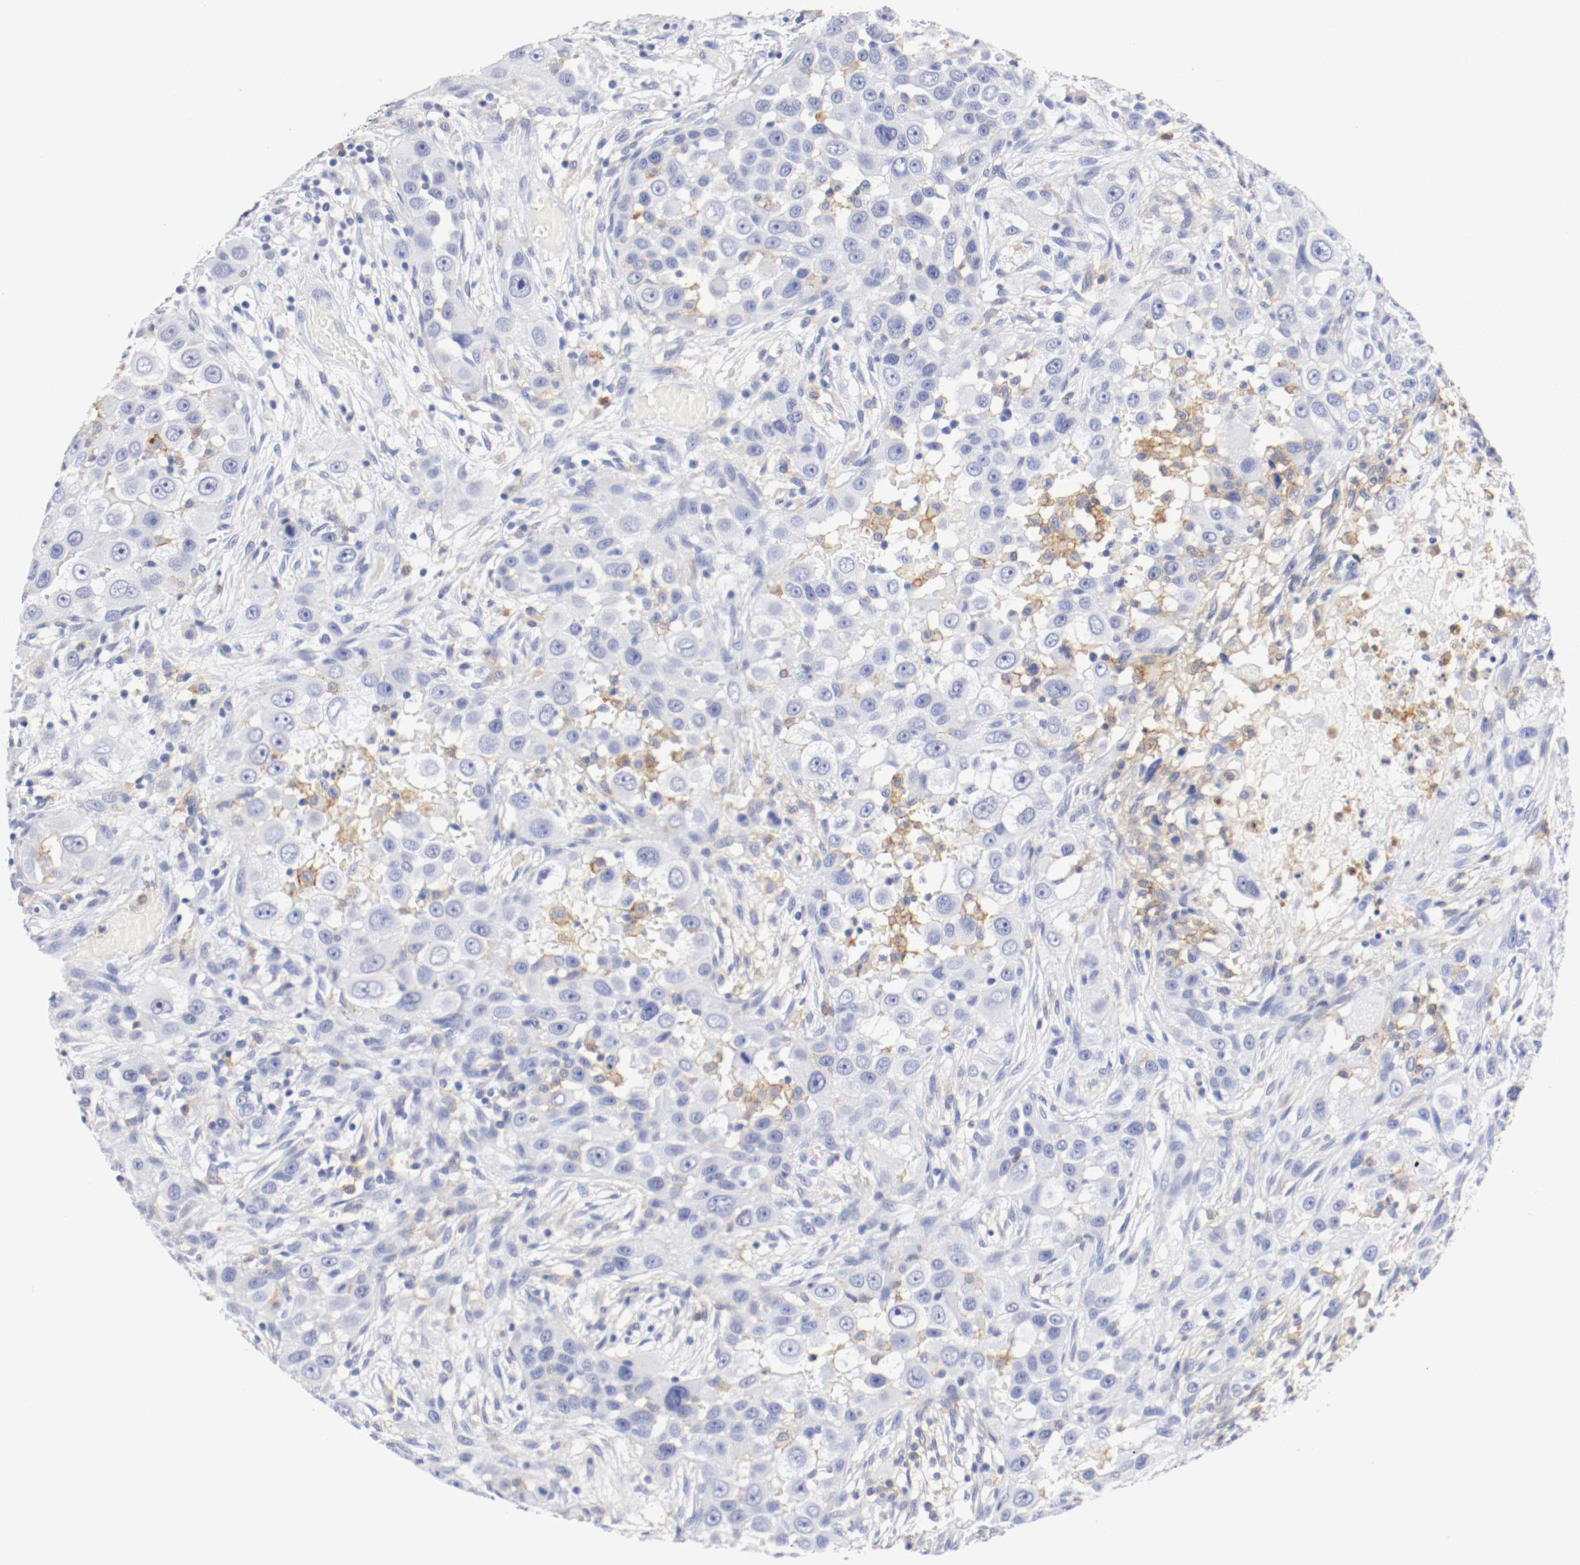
{"staining": {"intensity": "negative", "quantity": "none", "location": "none"}, "tissue": "head and neck cancer", "cell_type": "Tumor cells", "image_type": "cancer", "snomed": [{"axis": "morphology", "description": "Carcinoma, NOS"}, {"axis": "topography", "description": "Head-Neck"}], "caption": "Immunohistochemical staining of human carcinoma (head and neck) shows no significant staining in tumor cells.", "gene": "ITGAX", "patient": {"sex": "male", "age": 87}}